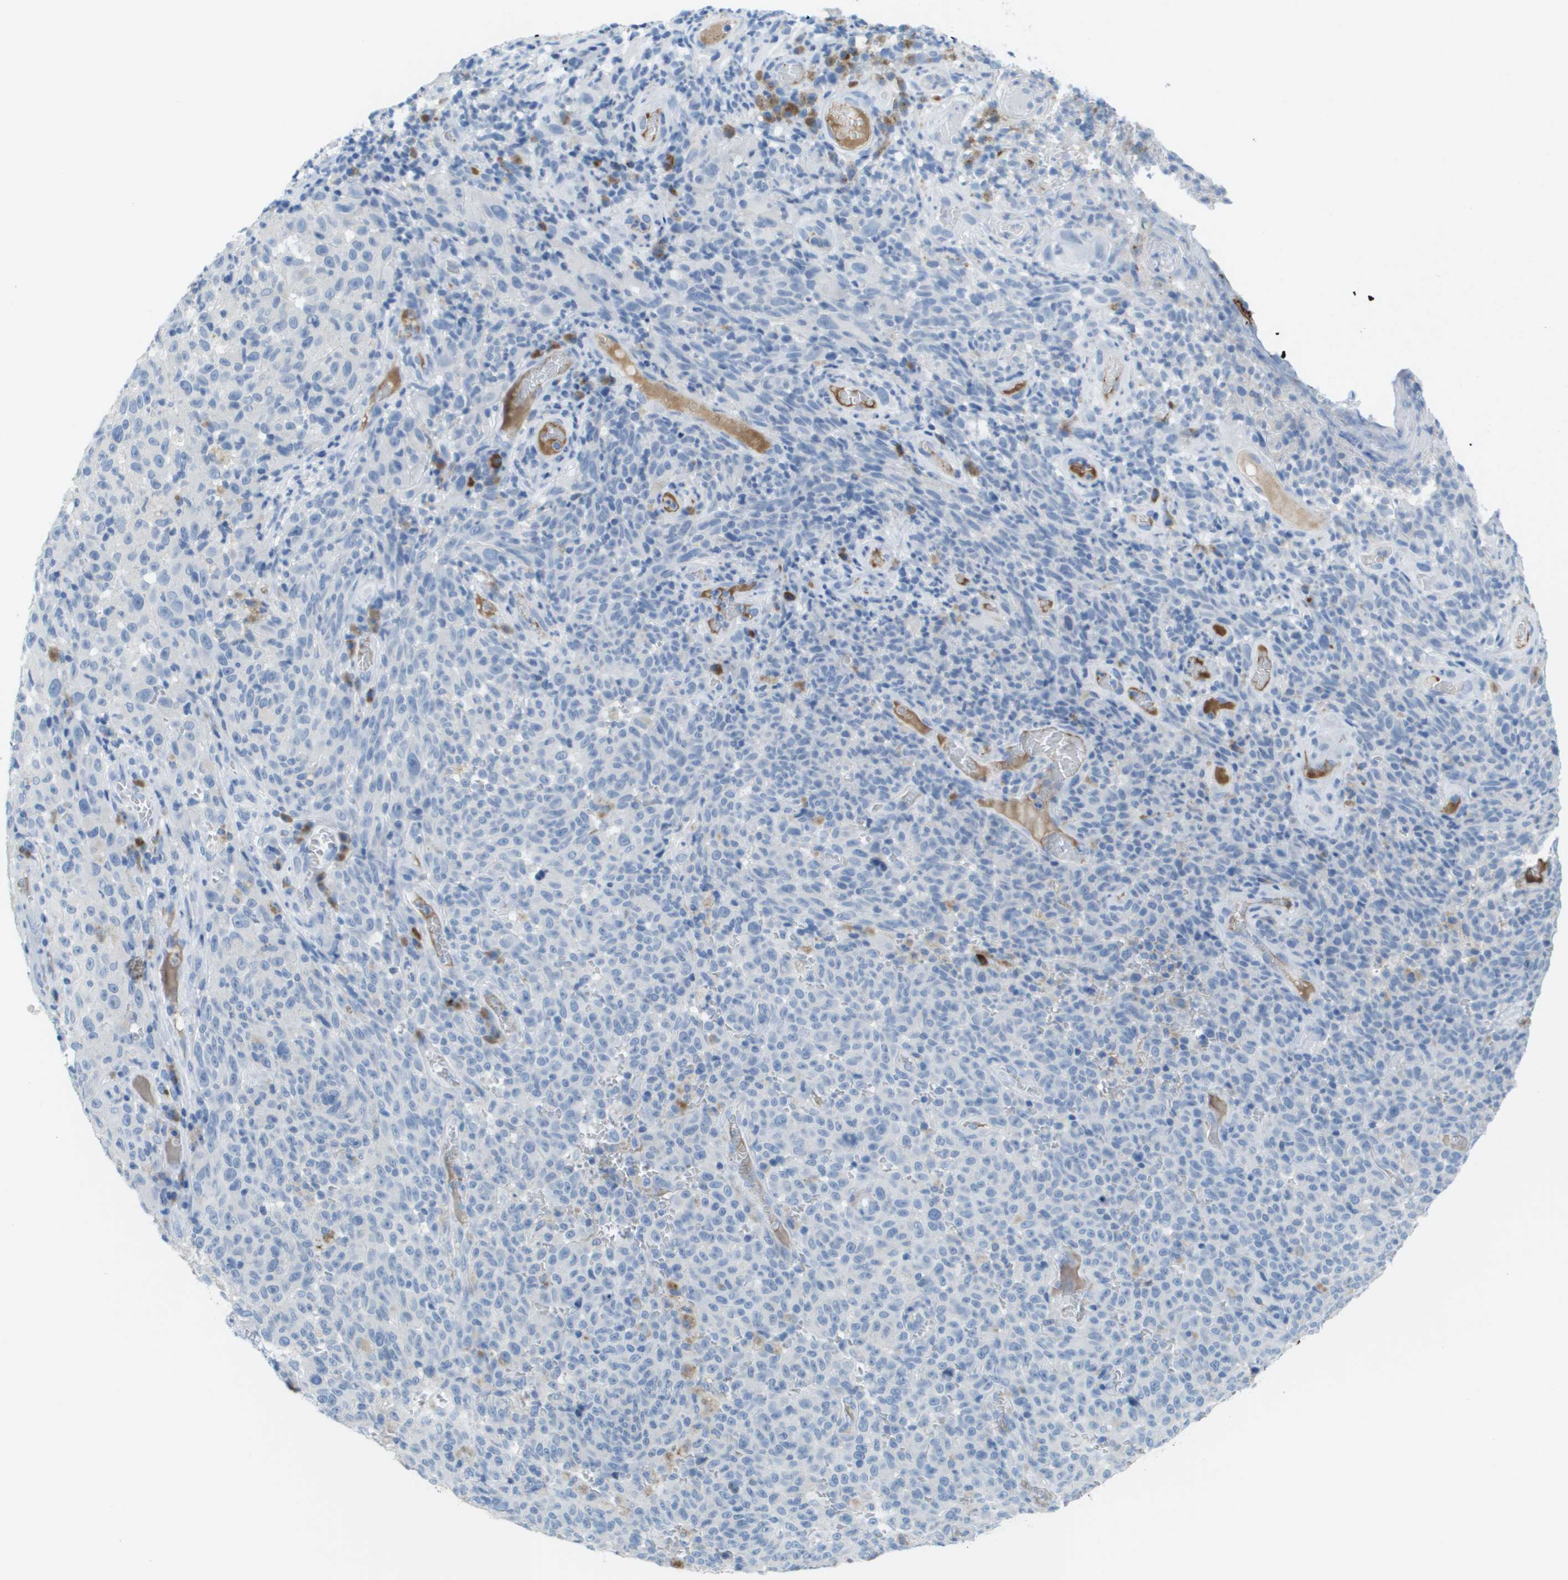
{"staining": {"intensity": "negative", "quantity": "none", "location": "none"}, "tissue": "melanoma", "cell_type": "Tumor cells", "image_type": "cancer", "snomed": [{"axis": "morphology", "description": "Malignant melanoma, NOS"}, {"axis": "topography", "description": "Skin"}], "caption": "This is an immunohistochemistry (IHC) image of human melanoma. There is no expression in tumor cells.", "gene": "GPR18", "patient": {"sex": "female", "age": 82}}